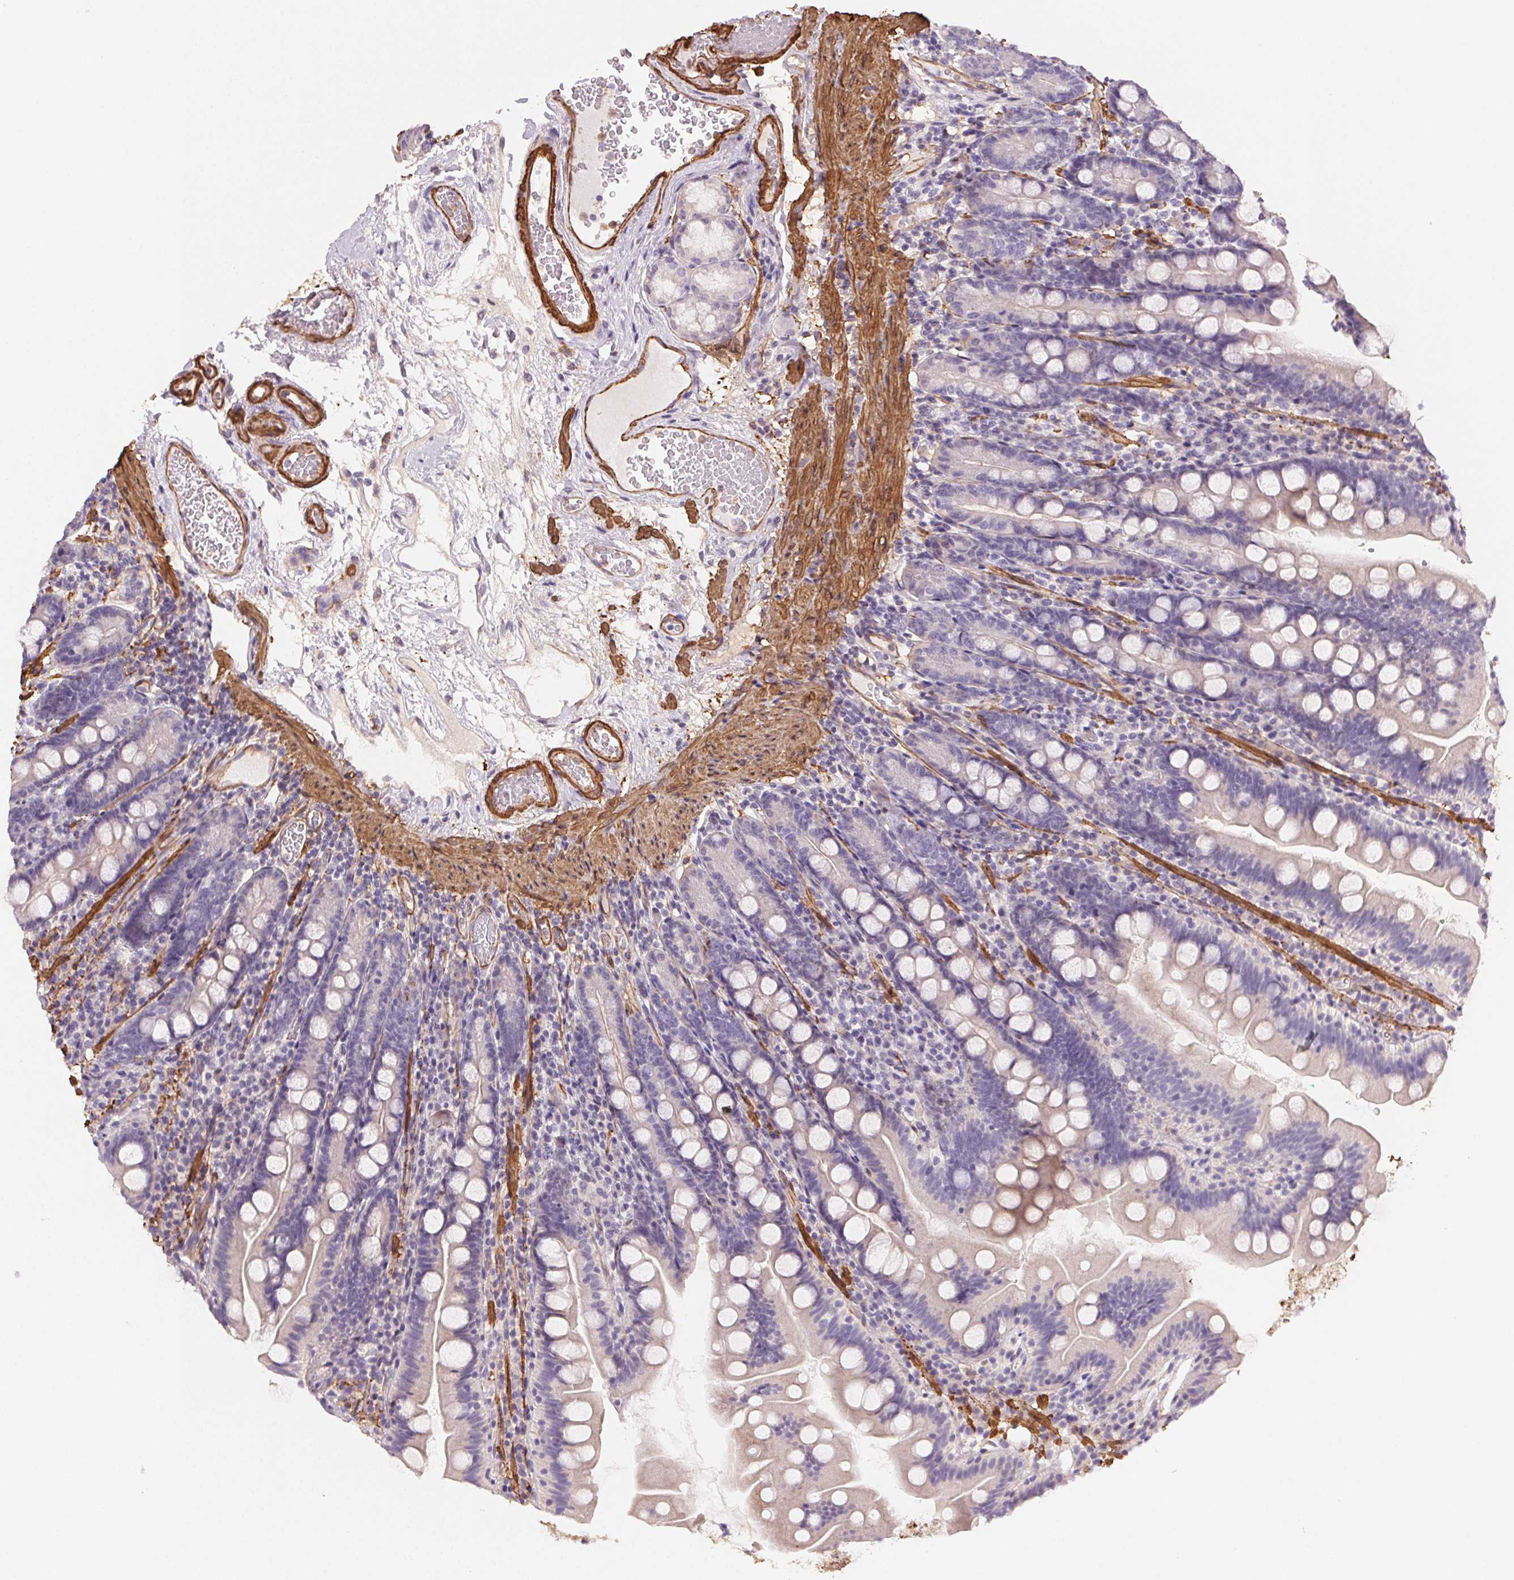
{"staining": {"intensity": "negative", "quantity": "none", "location": "none"}, "tissue": "duodenum", "cell_type": "Glandular cells", "image_type": "normal", "snomed": [{"axis": "morphology", "description": "Normal tissue, NOS"}, {"axis": "topography", "description": "Duodenum"}], "caption": "This micrograph is of unremarkable duodenum stained with immunohistochemistry to label a protein in brown with the nuclei are counter-stained blue. There is no positivity in glandular cells. (Stains: DAB immunohistochemistry (IHC) with hematoxylin counter stain, Microscopy: brightfield microscopy at high magnification).", "gene": "GPX8", "patient": {"sex": "female", "age": 67}}